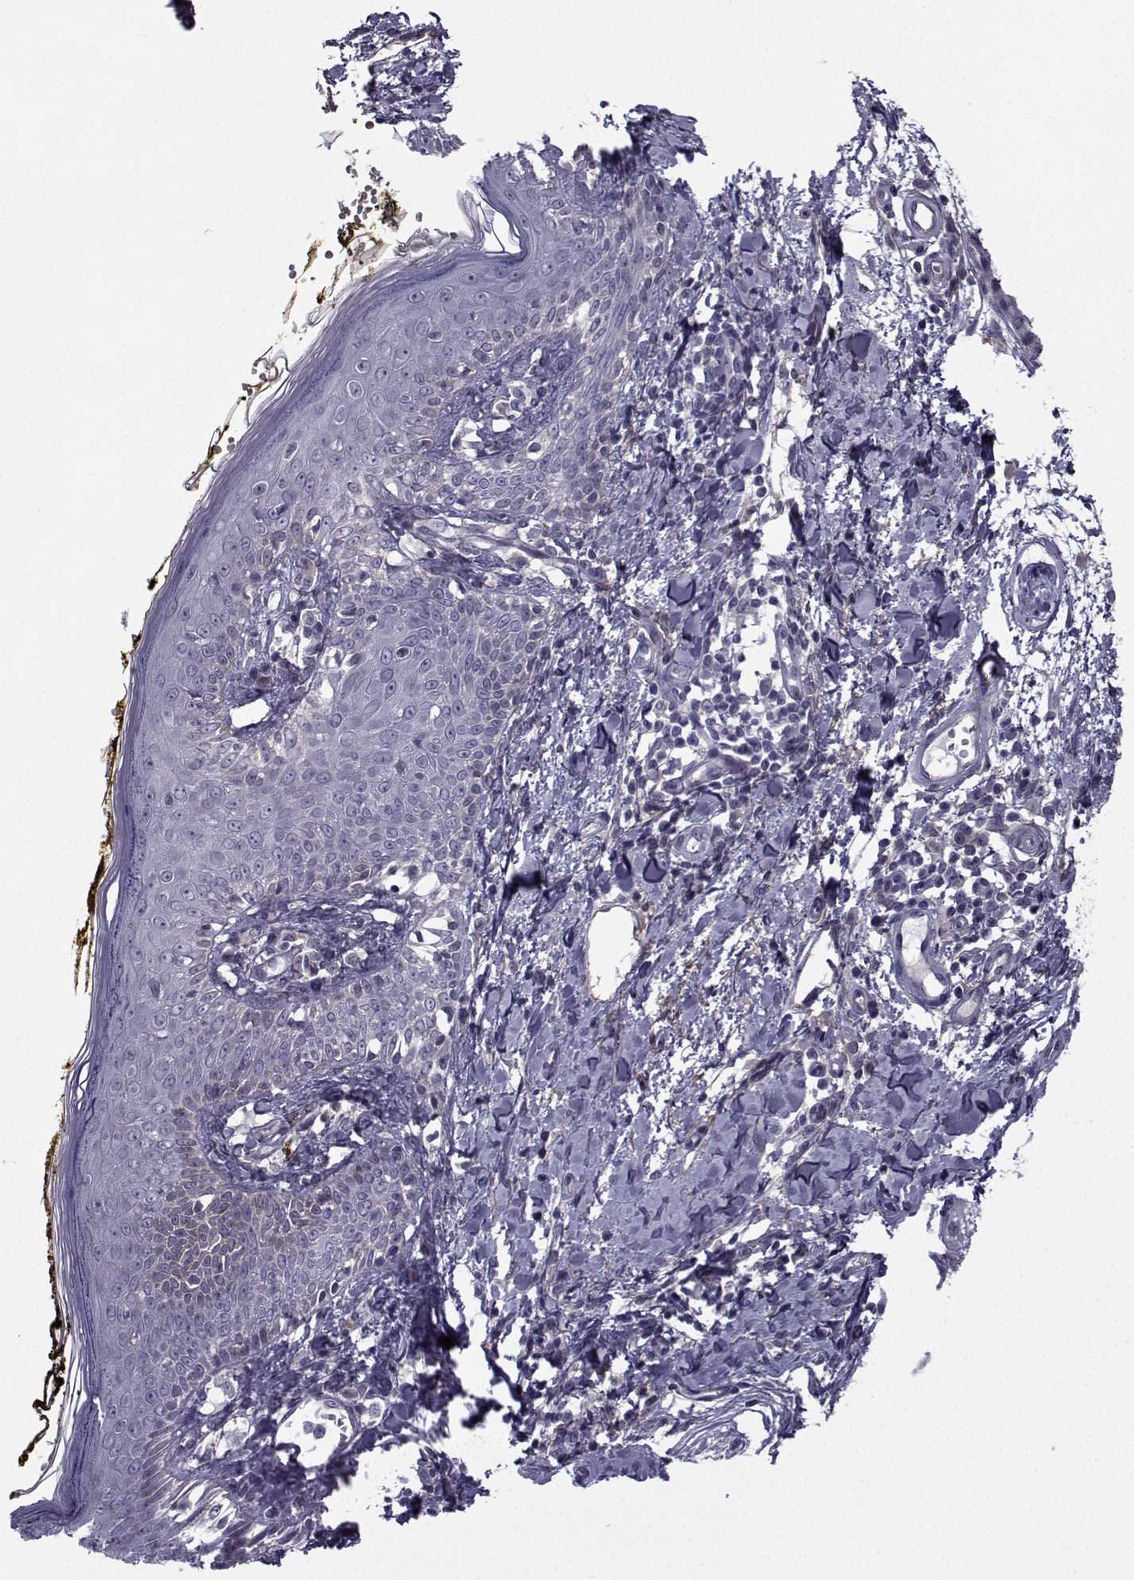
{"staining": {"intensity": "negative", "quantity": "none", "location": "none"}, "tissue": "skin", "cell_type": "Fibroblasts", "image_type": "normal", "snomed": [{"axis": "morphology", "description": "Normal tissue, NOS"}, {"axis": "topography", "description": "Skin"}], "caption": "Immunohistochemistry (IHC) photomicrograph of unremarkable skin: skin stained with DAB (3,3'-diaminobenzidine) reveals no significant protein expression in fibroblasts. (DAB IHC with hematoxylin counter stain).", "gene": "RBM24", "patient": {"sex": "male", "age": 76}}